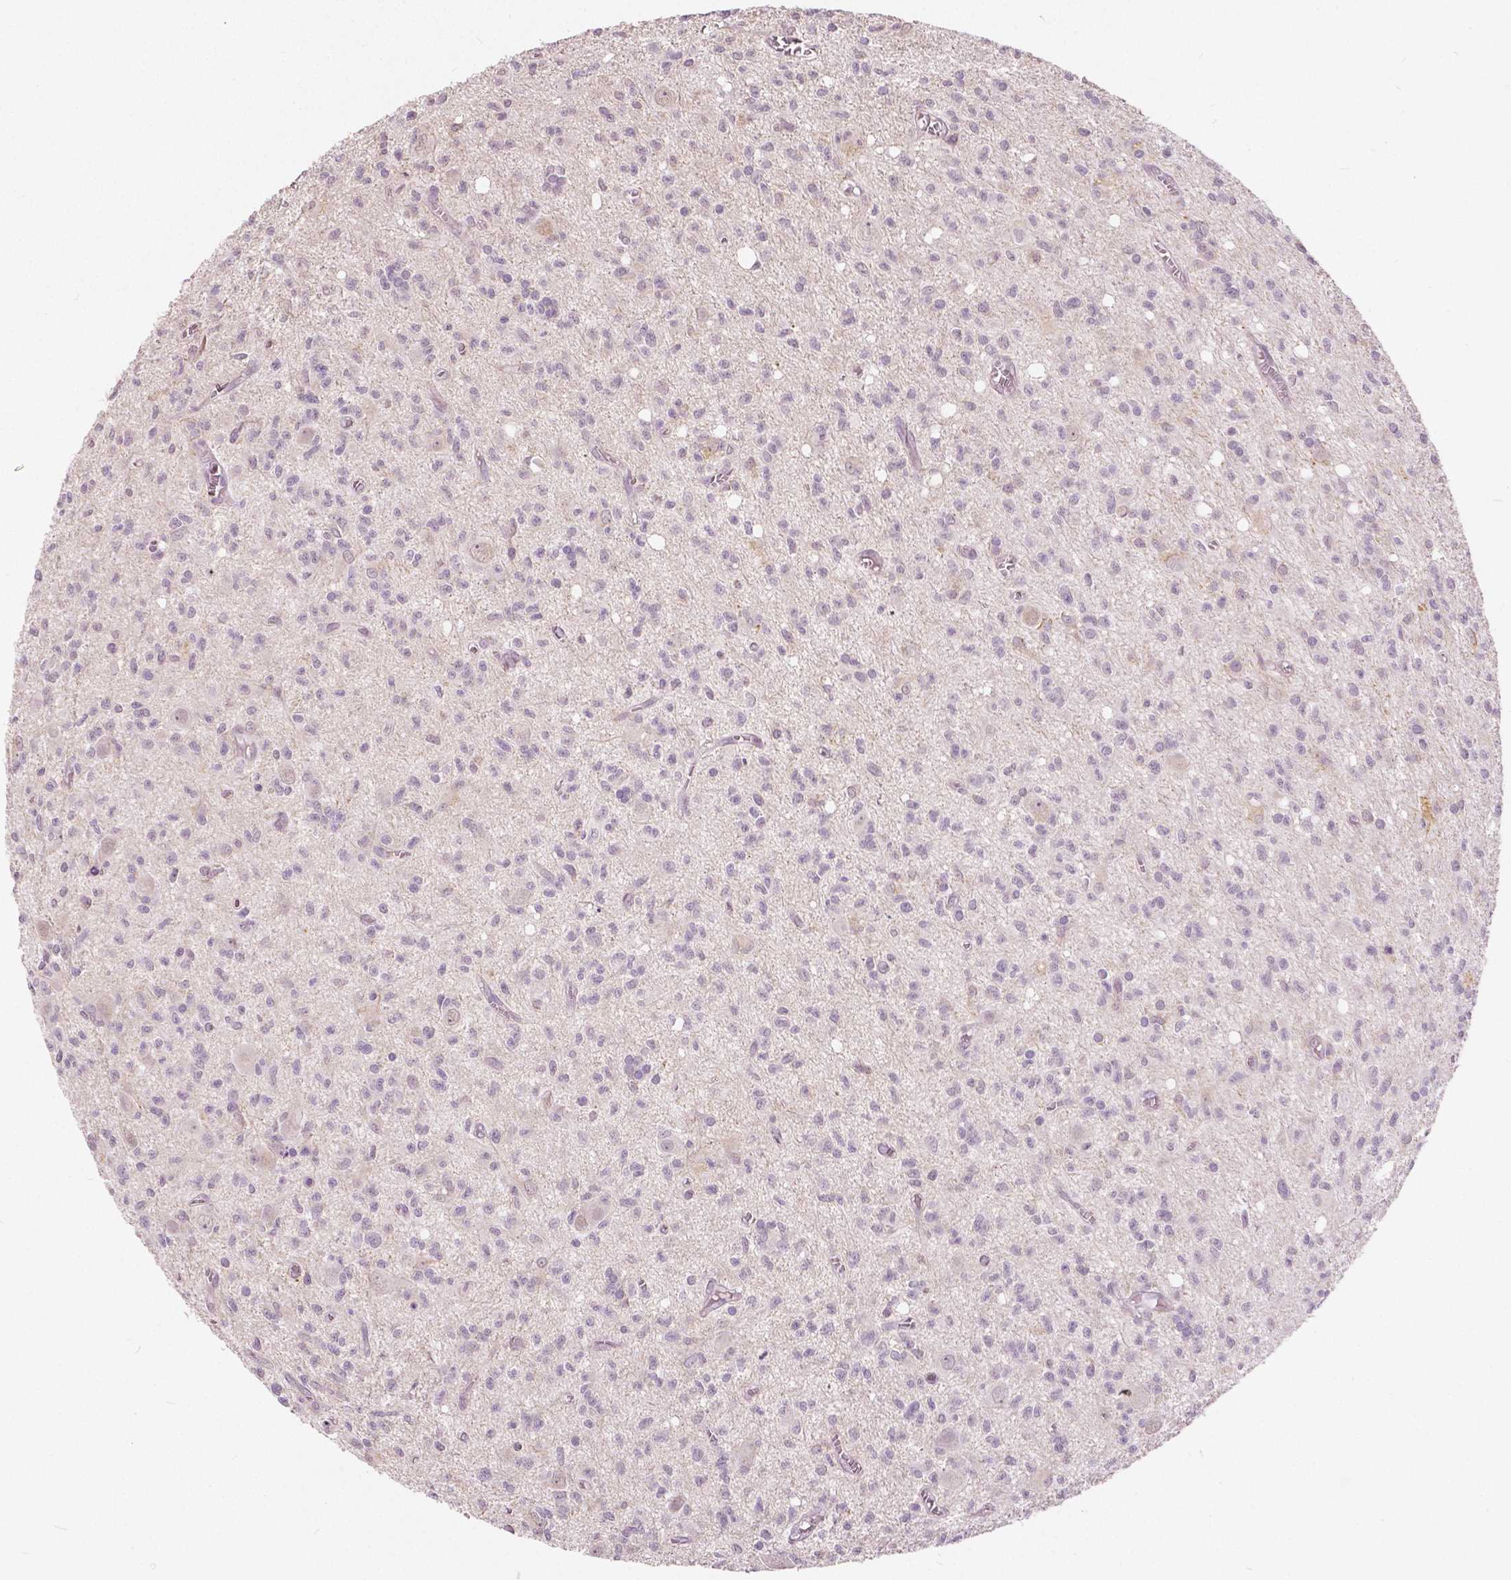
{"staining": {"intensity": "negative", "quantity": "none", "location": "none"}, "tissue": "glioma", "cell_type": "Tumor cells", "image_type": "cancer", "snomed": [{"axis": "morphology", "description": "Glioma, malignant, Low grade"}, {"axis": "topography", "description": "Brain"}], "caption": "Glioma was stained to show a protein in brown. There is no significant staining in tumor cells.", "gene": "DLX6", "patient": {"sex": "male", "age": 64}}